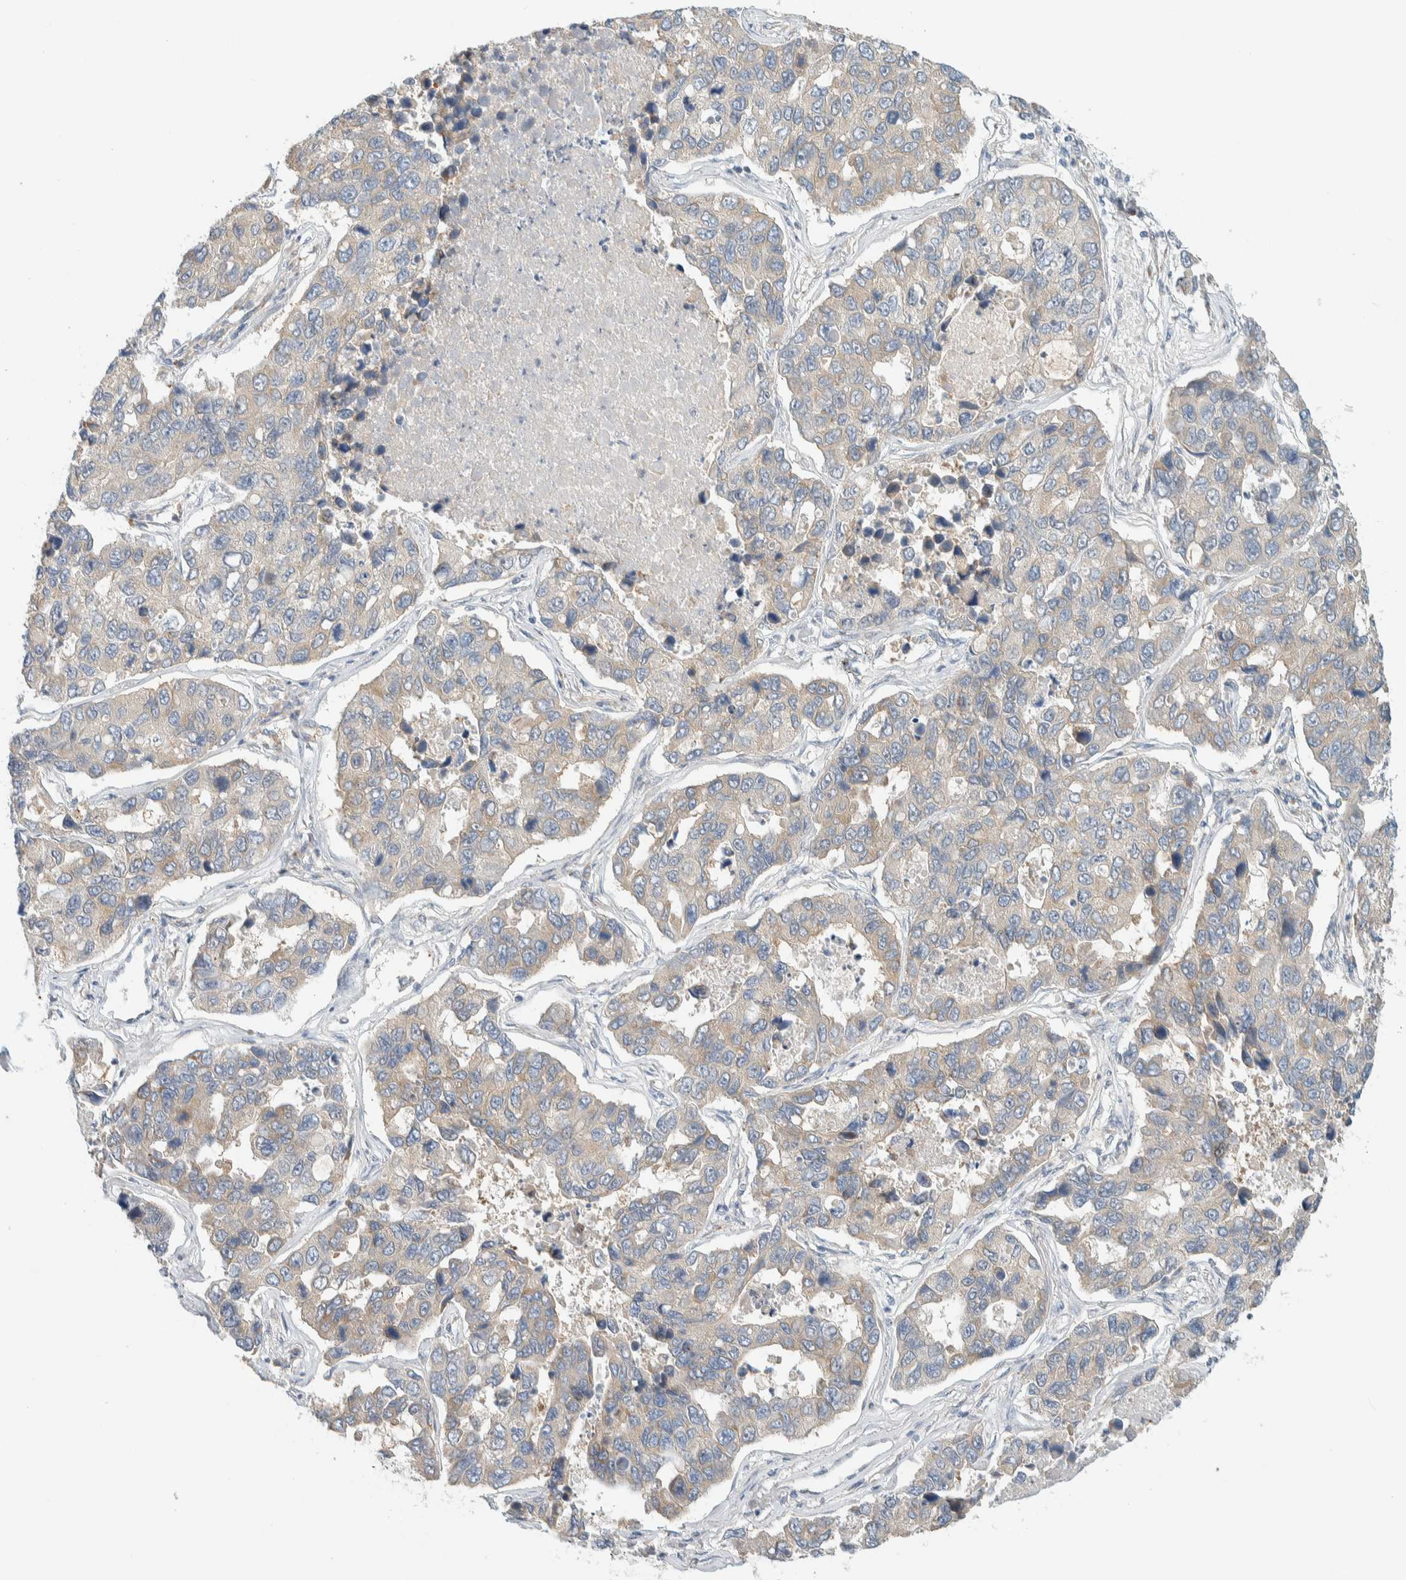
{"staining": {"intensity": "negative", "quantity": "none", "location": "none"}, "tissue": "lung cancer", "cell_type": "Tumor cells", "image_type": "cancer", "snomed": [{"axis": "morphology", "description": "Adenocarcinoma, NOS"}, {"axis": "topography", "description": "Lung"}], "caption": "The immunohistochemistry (IHC) photomicrograph has no significant staining in tumor cells of lung adenocarcinoma tissue.", "gene": "TMEM184B", "patient": {"sex": "male", "age": 64}}